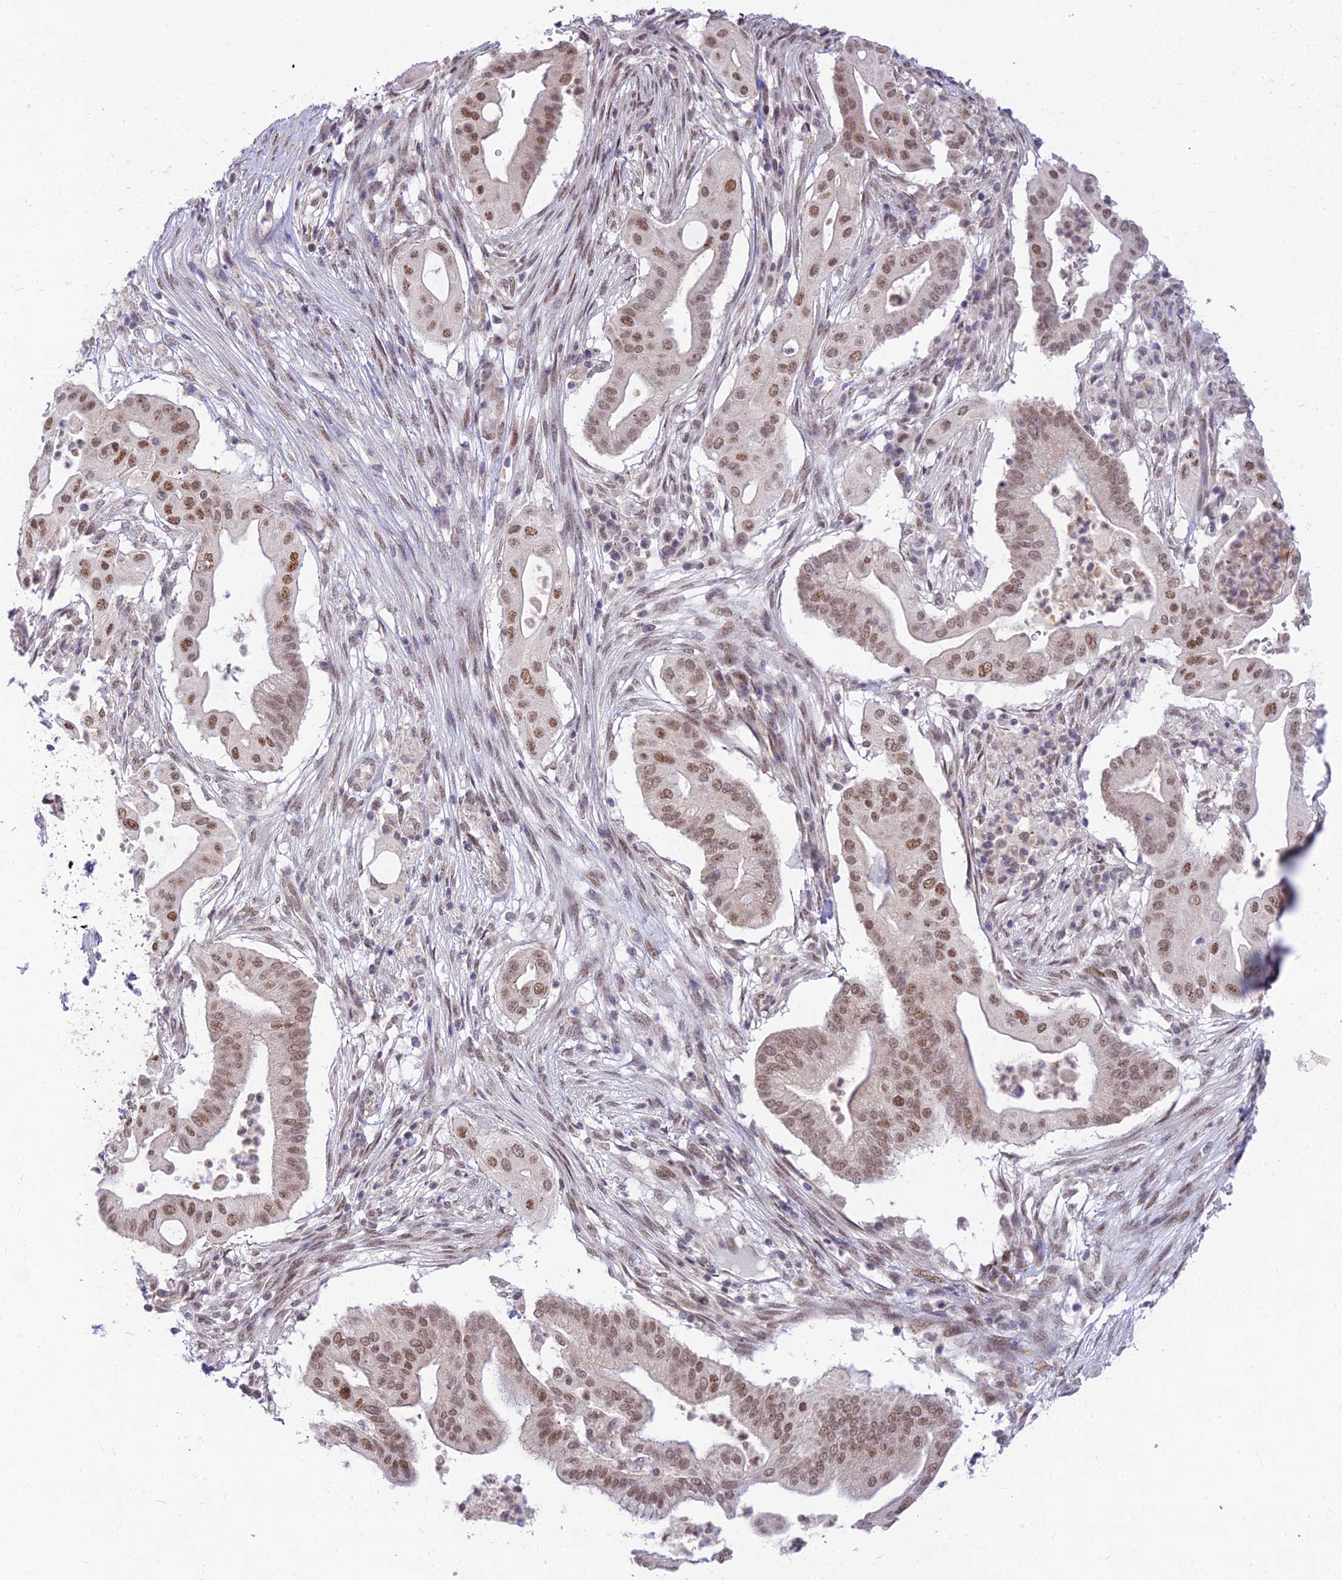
{"staining": {"intensity": "moderate", "quantity": ">75%", "location": "nuclear"}, "tissue": "pancreatic cancer", "cell_type": "Tumor cells", "image_type": "cancer", "snomed": [{"axis": "morphology", "description": "Adenocarcinoma, NOS"}, {"axis": "topography", "description": "Pancreas"}], "caption": "Immunohistochemistry (DAB (3,3'-diaminobenzidine)) staining of pancreatic cancer (adenocarcinoma) reveals moderate nuclear protein expression in approximately >75% of tumor cells.", "gene": "MICOS13", "patient": {"sex": "male", "age": 68}}